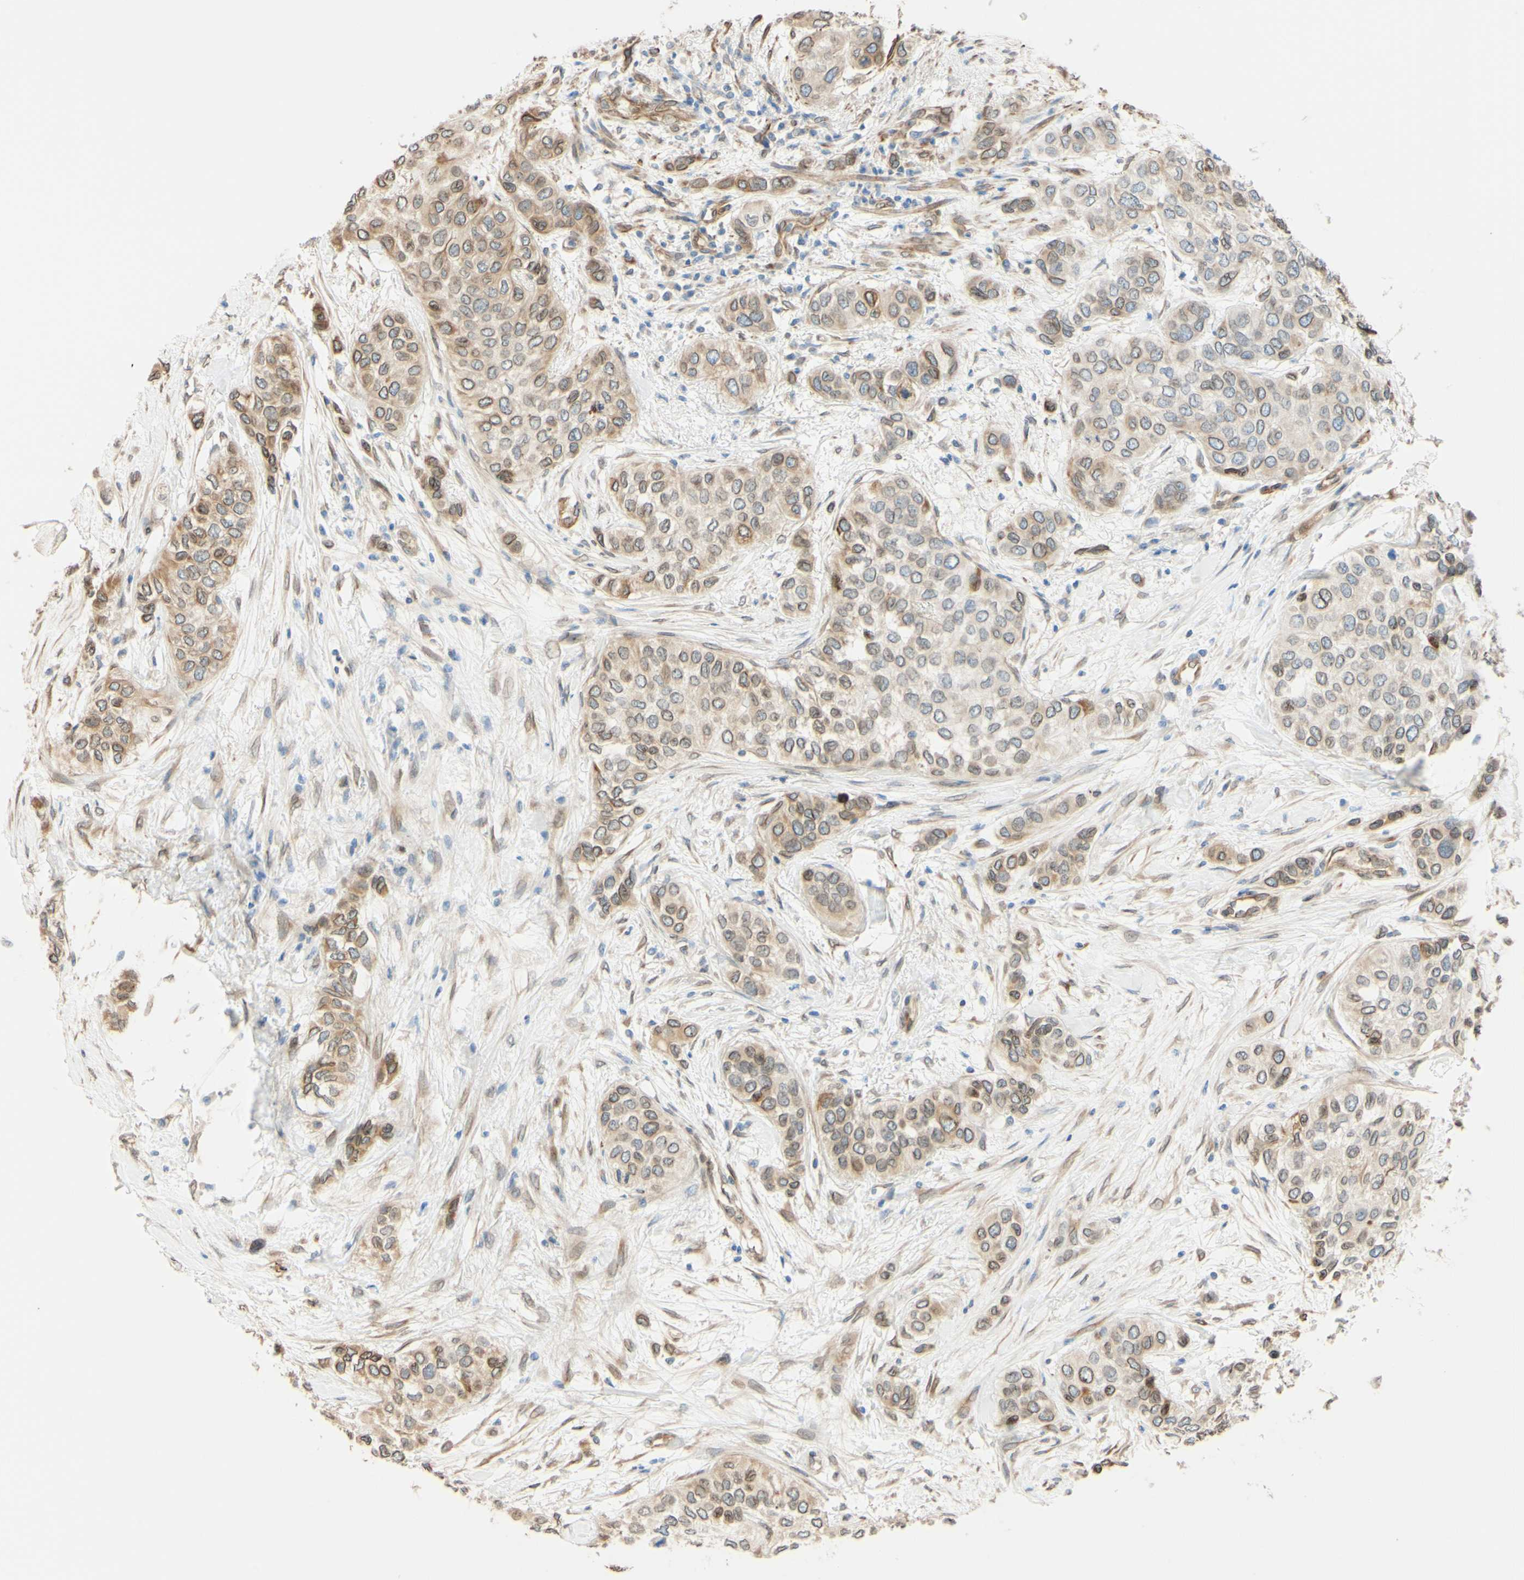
{"staining": {"intensity": "moderate", "quantity": "25%-75%", "location": "cytoplasmic/membranous,nuclear"}, "tissue": "urothelial cancer", "cell_type": "Tumor cells", "image_type": "cancer", "snomed": [{"axis": "morphology", "description": "Urothelial carcinoma, High grade"}, {"axis": "topography", "description": "Urinary bladder"}], "caption": "A photomicrograph of human urothelial cancer stained for a protein demonstrates moderate cytoplasmic/membranous and nuclear brown staining in tumor cells. The staining was performed using DAB (3,3'-diaminobenzidine) to visualize the protein expression in brown, while the nuclei were stained in blue with hematoxylin (Magnification: 20x).", "gene": "ENDOD1", "patient": {"sex": "female", "age": 56}}